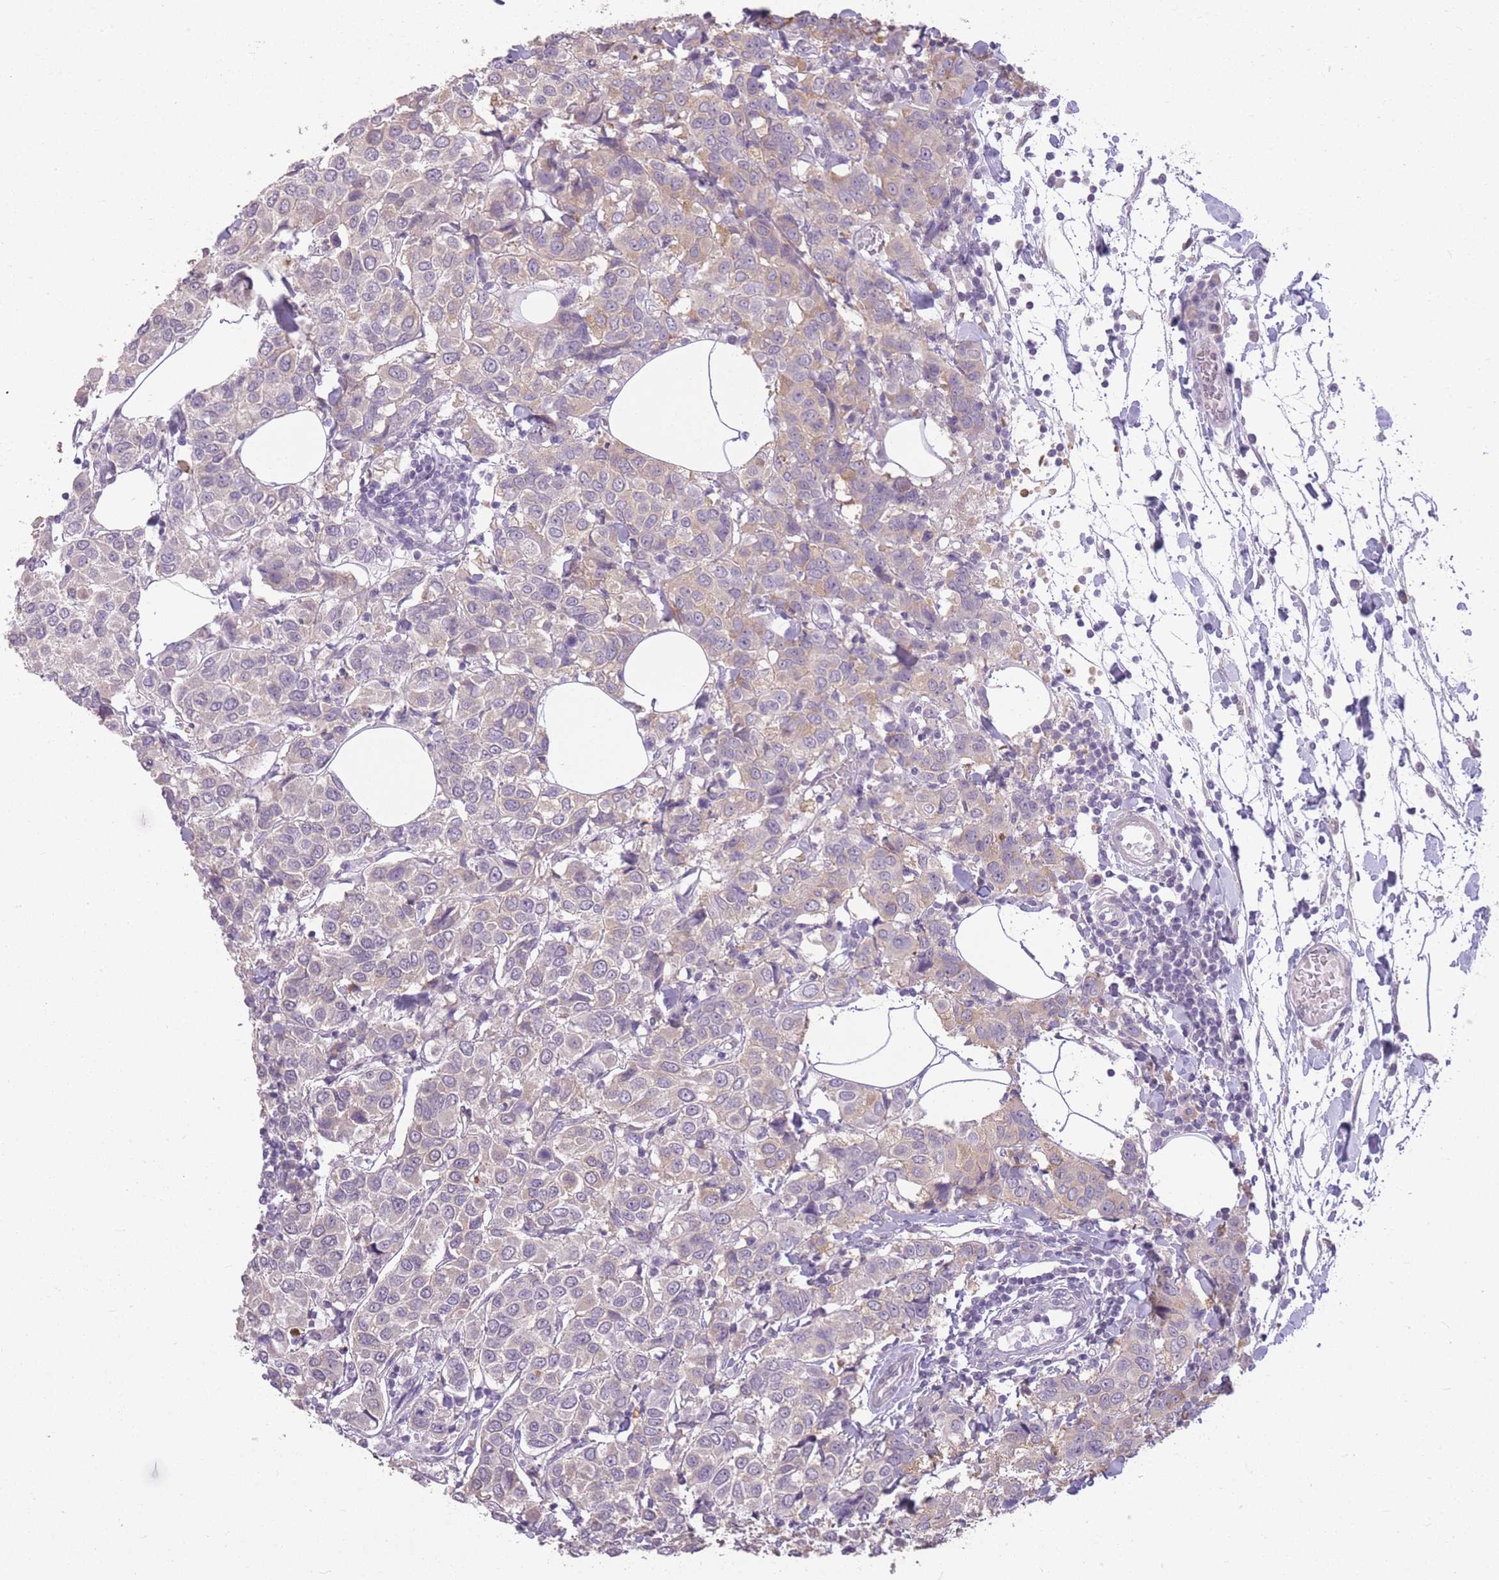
{"staining": {"intensity": "weak", "quantity": "25%-75%", "location": "cytoplasmic/membranous"}, "tissue": "breast cancer", "cell_type": "Tumor cells", "image_type": "cancer", "snomed": [{"axis": "morphology", "description": "Duct carcinoma"}, {"axis": "topography", "description": "Breast"}], "caption": "A high-resolution histopathology image shows IHC staining of breast intraductal carcinoma, which reveals weak cytoplasmic/membranous expression in approximately 25%-75% of tumor cells.", "gene": "ZBTB24", "patient": {"sex": "female", "age": 55}}